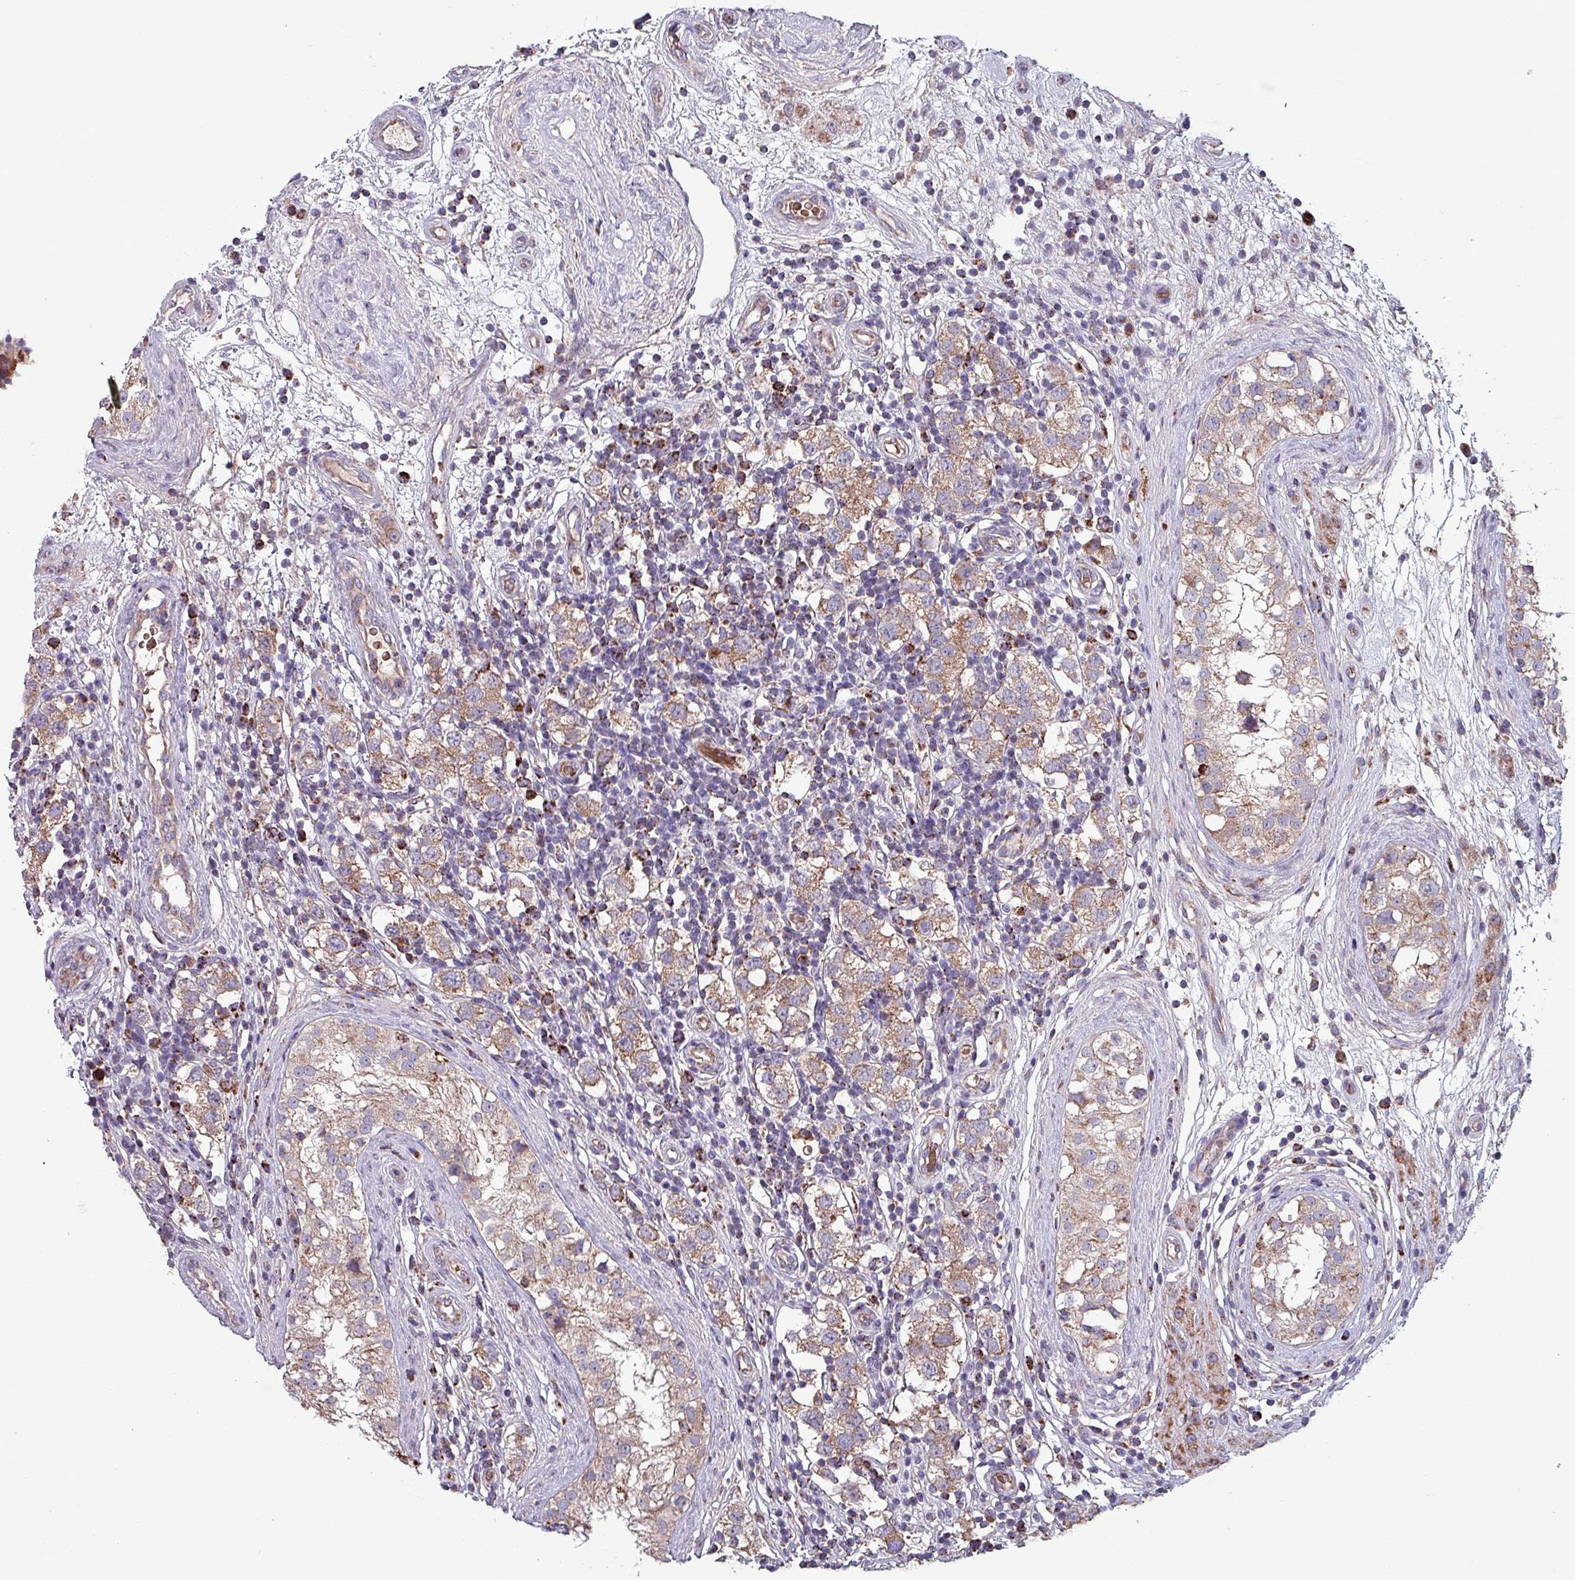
{"staining": {"intensity": "moderate", "quantity": ">75%", "location": "cytoplasmic/membranous"}, "tissue": "testis cancer", "cell_type": "Tumor cells", "image_type": "cancer", "snomed": [{"axis": "morphology", "description": "Seminoma, NOS"}, {"axis": "topography", "description": "Testis"}], "caption": "Protein expression by IHC shows moderate cytoplasmic/membranous expression in approximately >75% of tumor cells in testis seminoma.", "gene": "ZNF322", "patient": {"sex": "male", "age": 34}}